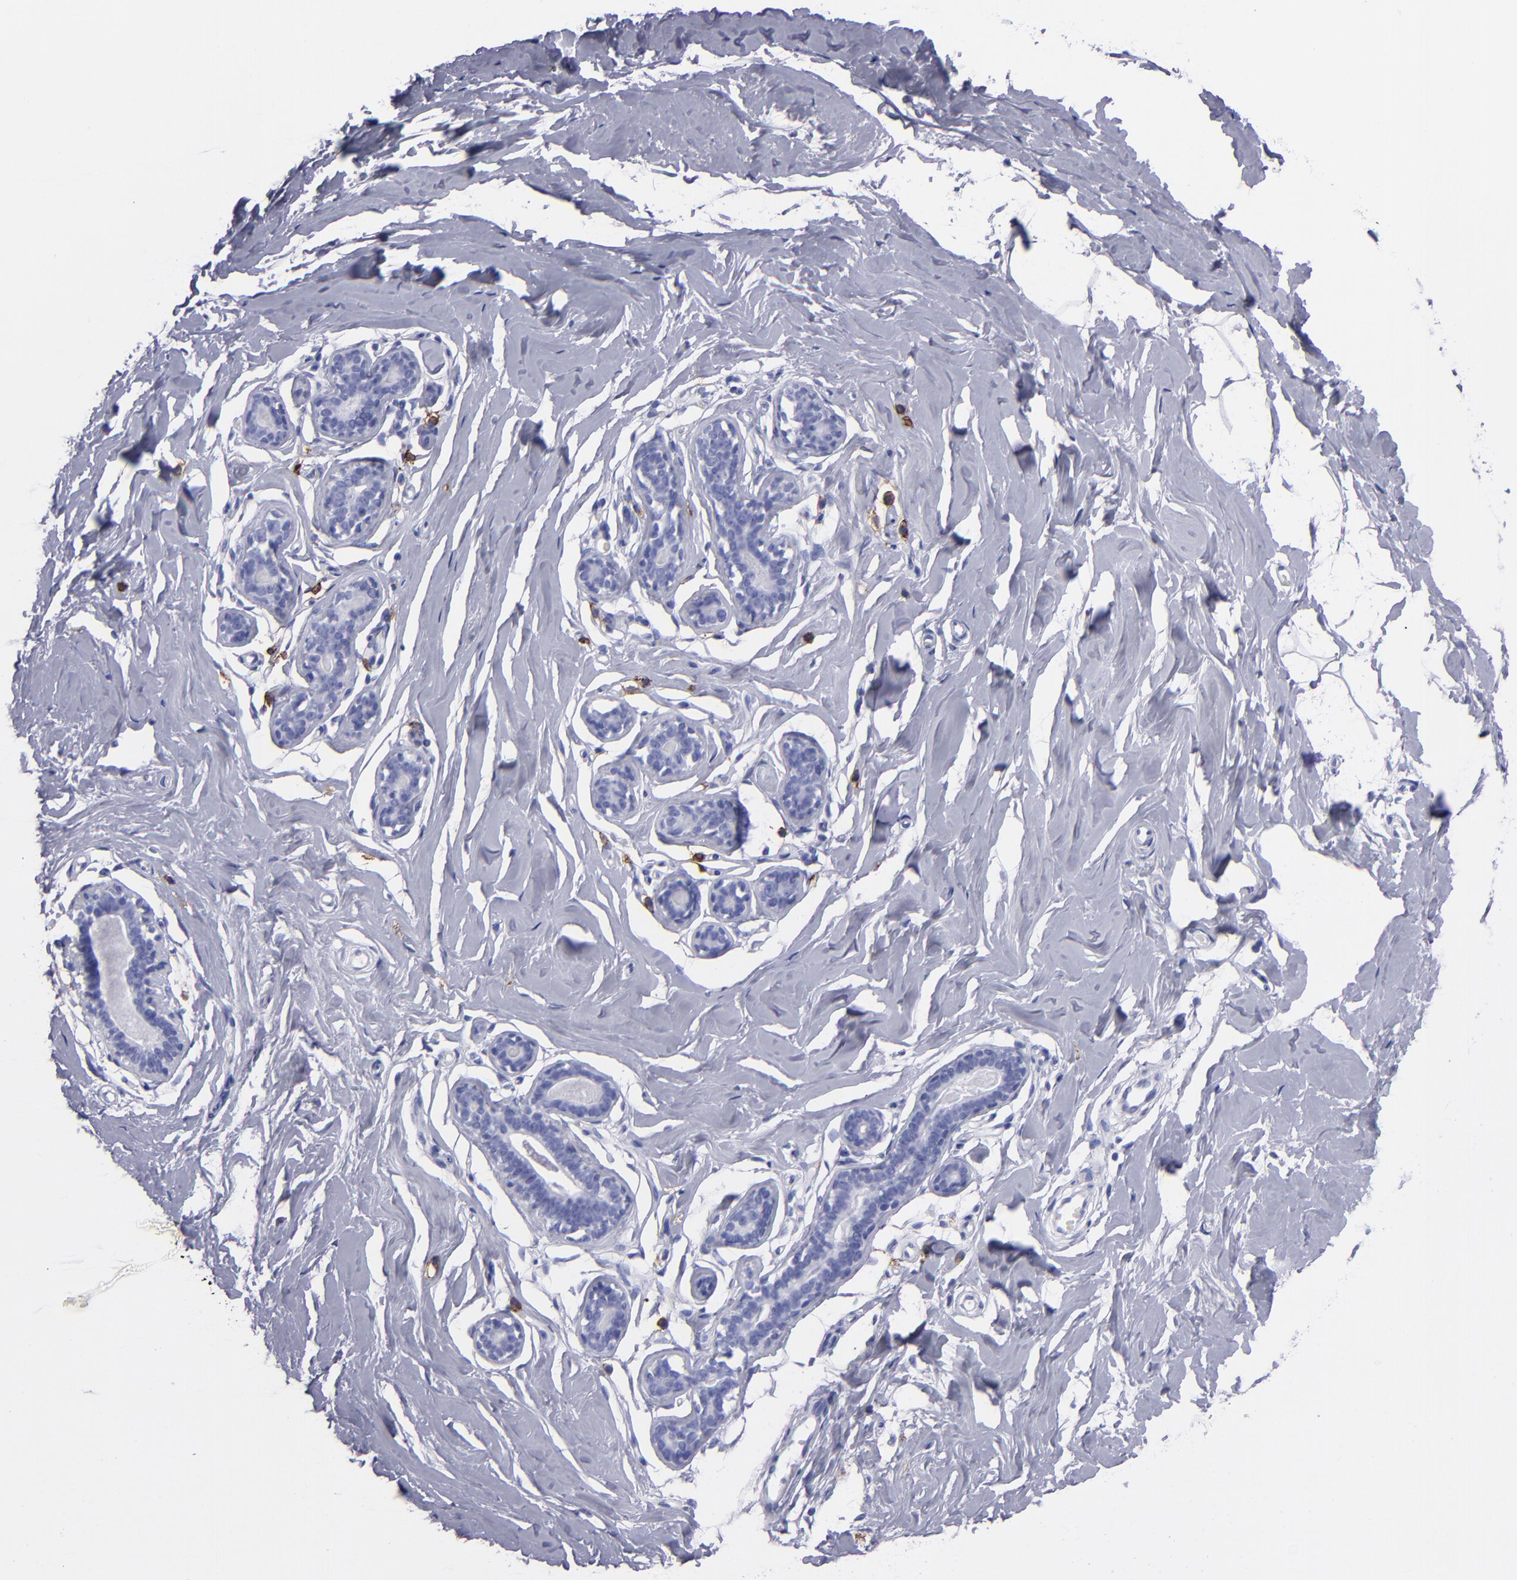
{"staining": {"intensity": "negative", "quantity": "none", "location": "none"}, "tissue": "breast", "cell_type": "Adipocytes", "image_type": "normal", "snomed": [{"axis": "morphology", "description": "Normal tissue, NOS"}, {"axis": "topography", "description": "Breast"}], "caption": "Immunohistochemistry micrograph of normal breast: breast stained with DAB reveals no significant protein staining in adipocytes.", "gene": "CD38", "patient": {"sex": "female", "age": 23}}